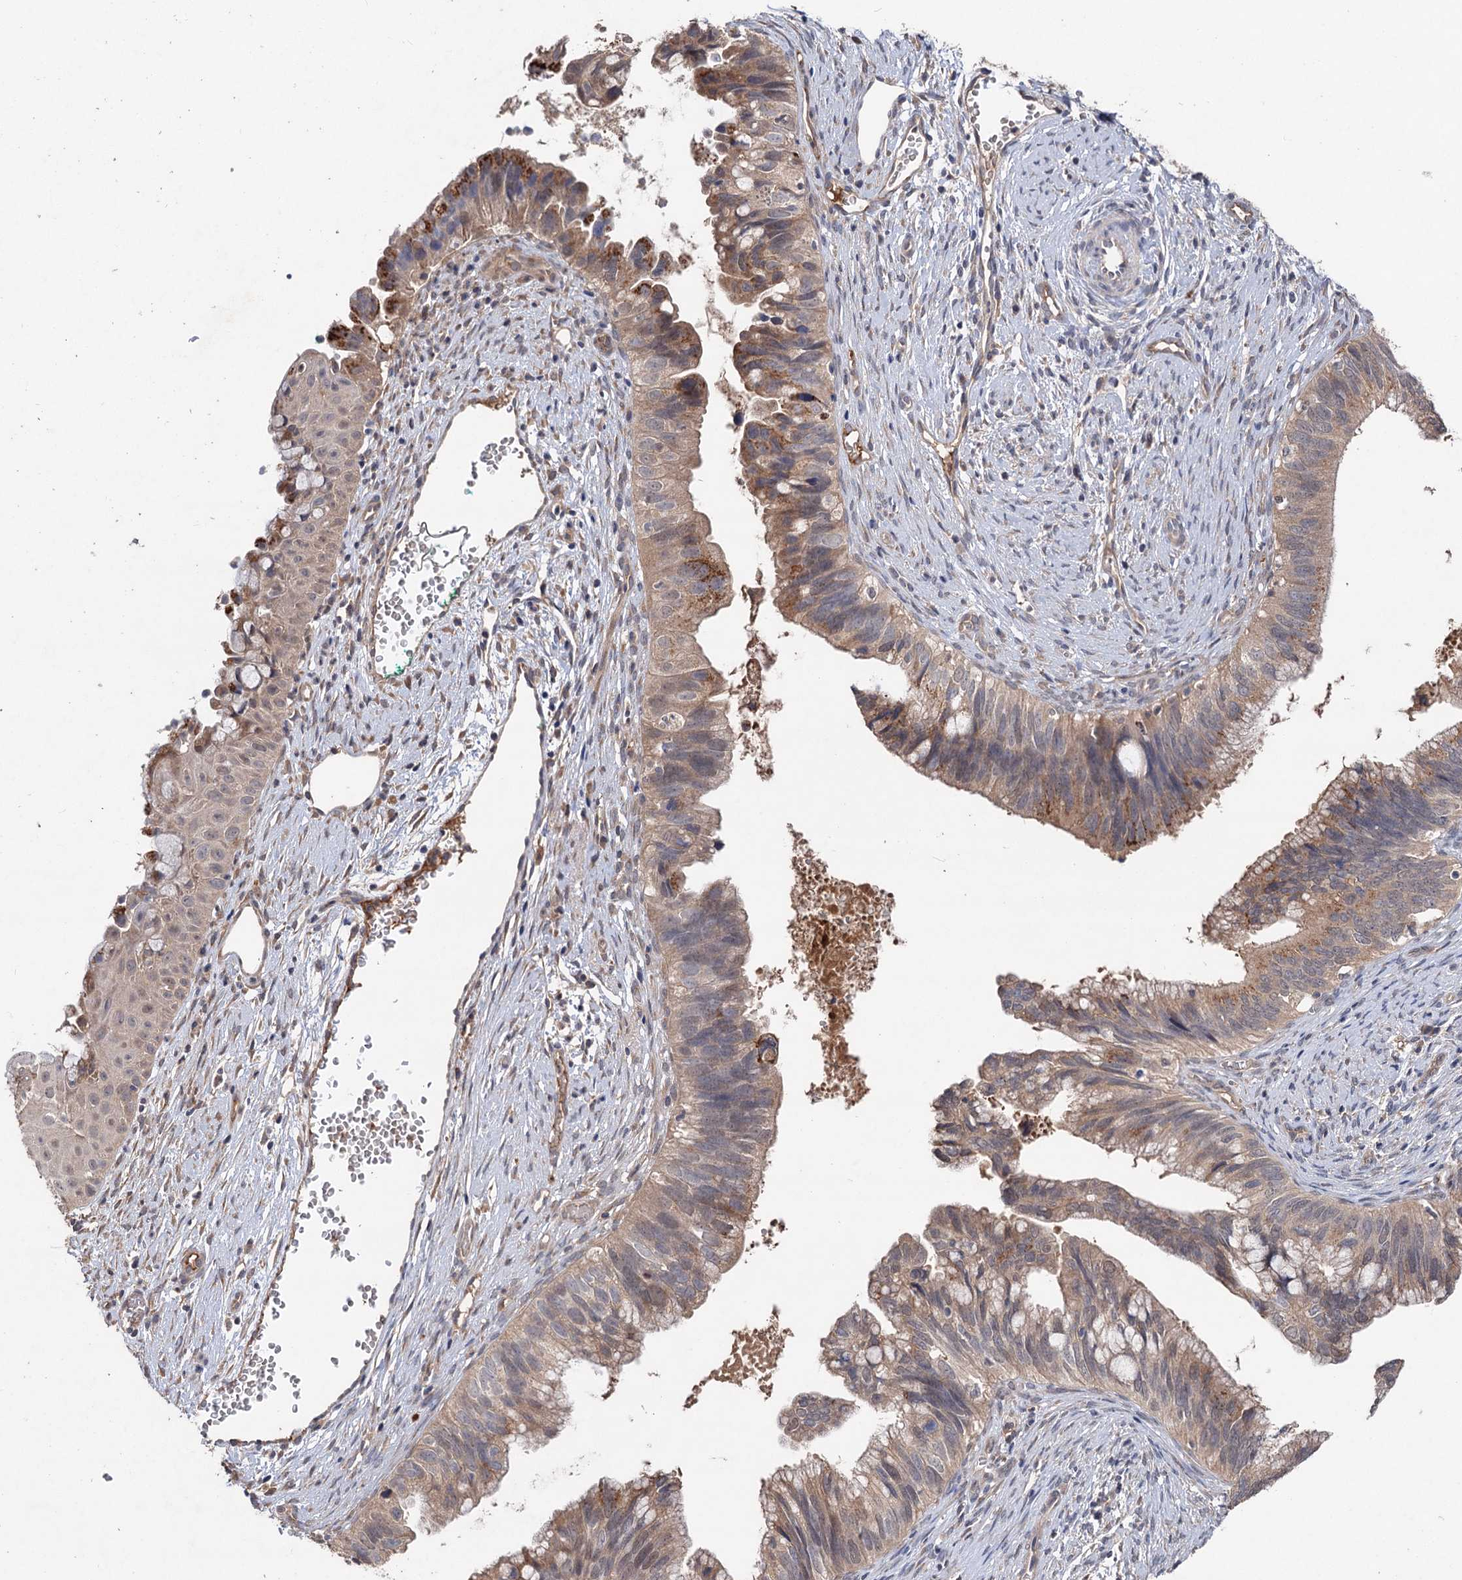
{"staining": {"intensity": "moderate", "quantity": "25%-75%", "location": "cytoplasmic/membranous"}, "tissue": "cervical cancer", "cell_type": "Tumor cells", "image_type": "cancer", "snomed": [{"axis": "morphology", "description": "Adenocarcinoma, NOS"}, {"axis": "topography", "description": "Cervix"}], "caption": "Tumor cells show medium levels of moderate cytoplasmic/membranous staining in about 25%-75% of cells in cervical cancer.", "gene": "NUDCD2", "patient": {"sex": "female", "age": 42}}